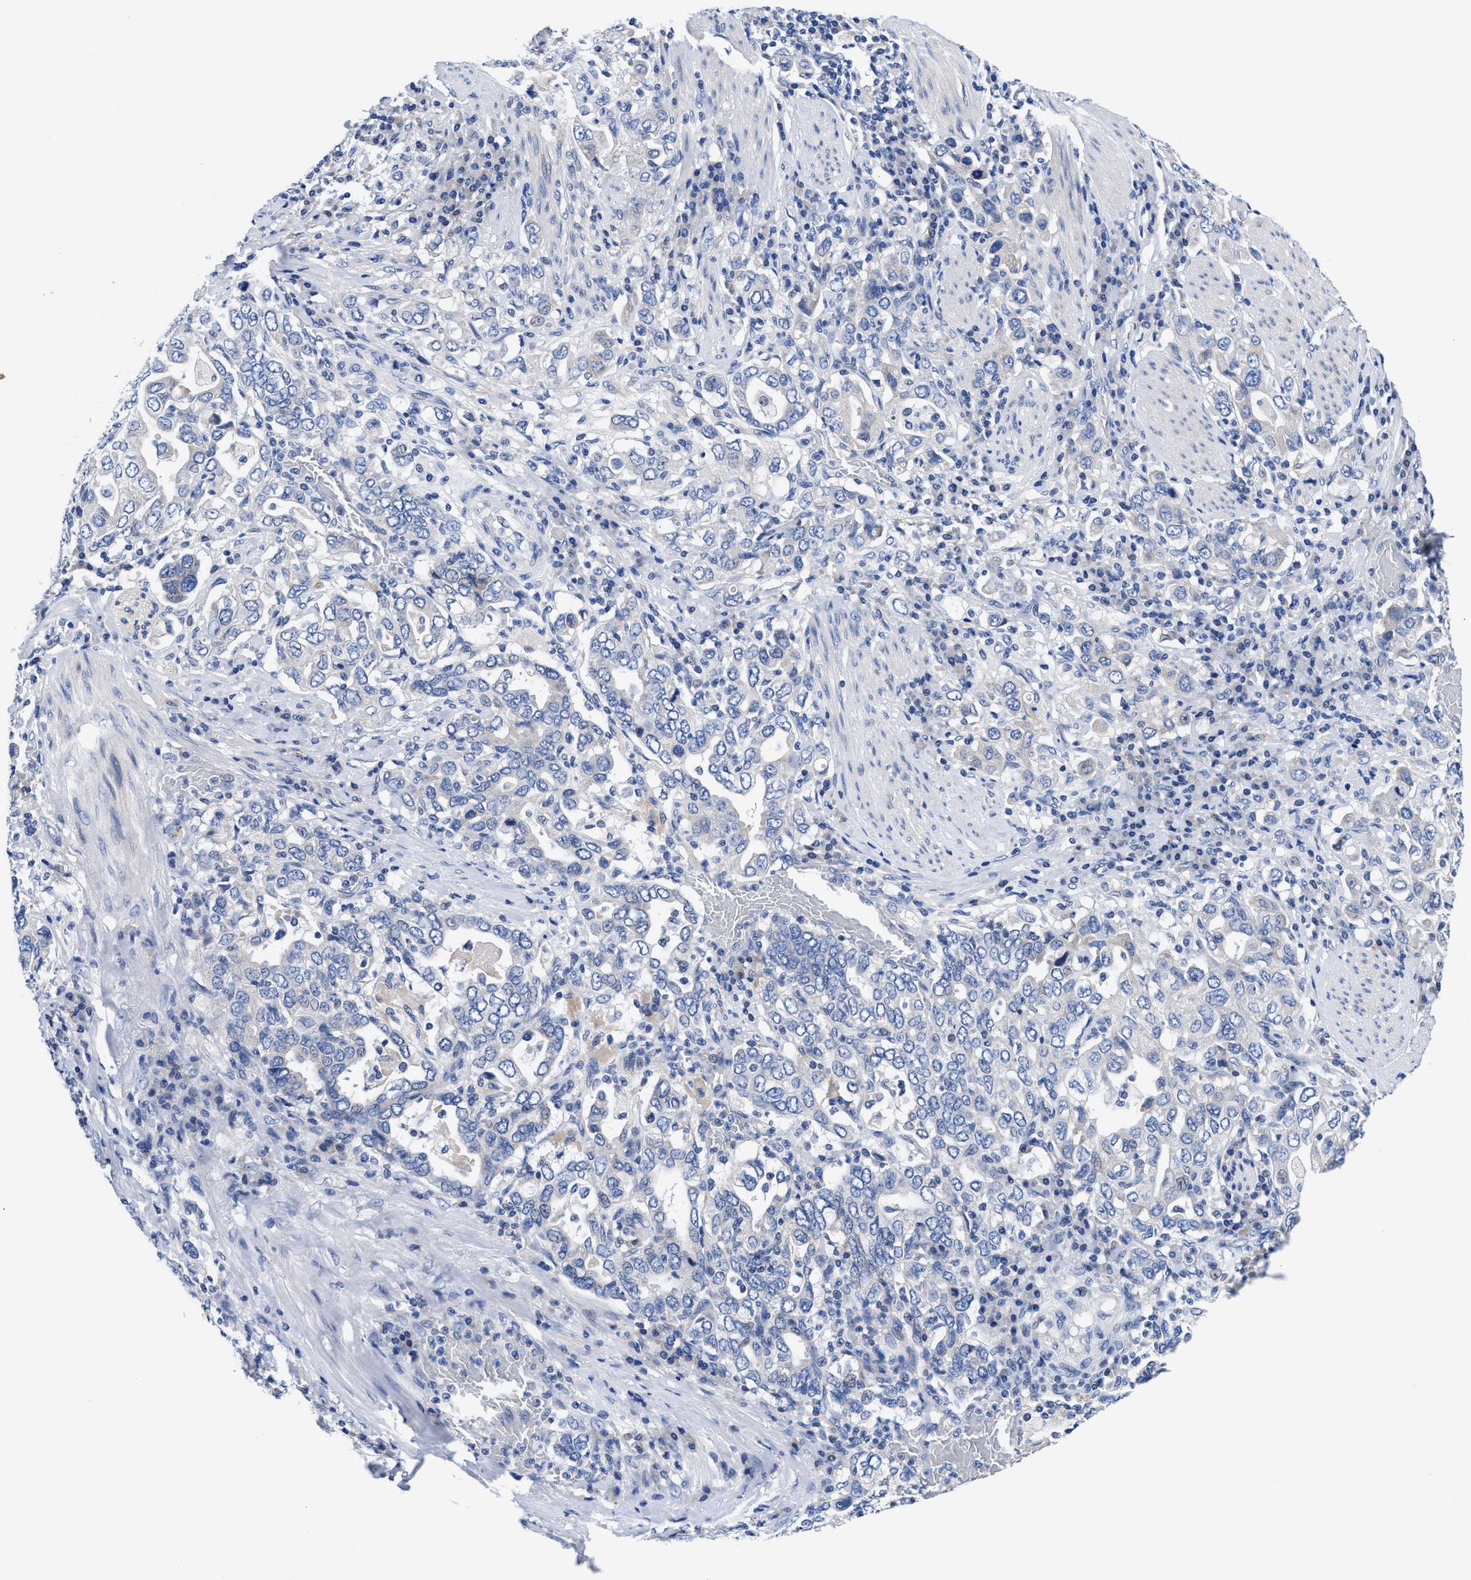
{"staining": {"intensity": "negative", "quantity": "none", "location": "none"}, "tissue": "stomach cancer", "cell_type": "Tumor cells", "image_type": "cancer", "snomed": [{"axis": "morphology", "description": "Adenocarcinoma, NOS"}, {"axis": "topography", "description": "Stomach, upper"}], "caption": "Immunohistochemical staining of human stomach adenocarcinoma exhibits no significant expression in tumor cells.", "gene": "DHRS13", "patient": {"sex": "male", "age": 62}}